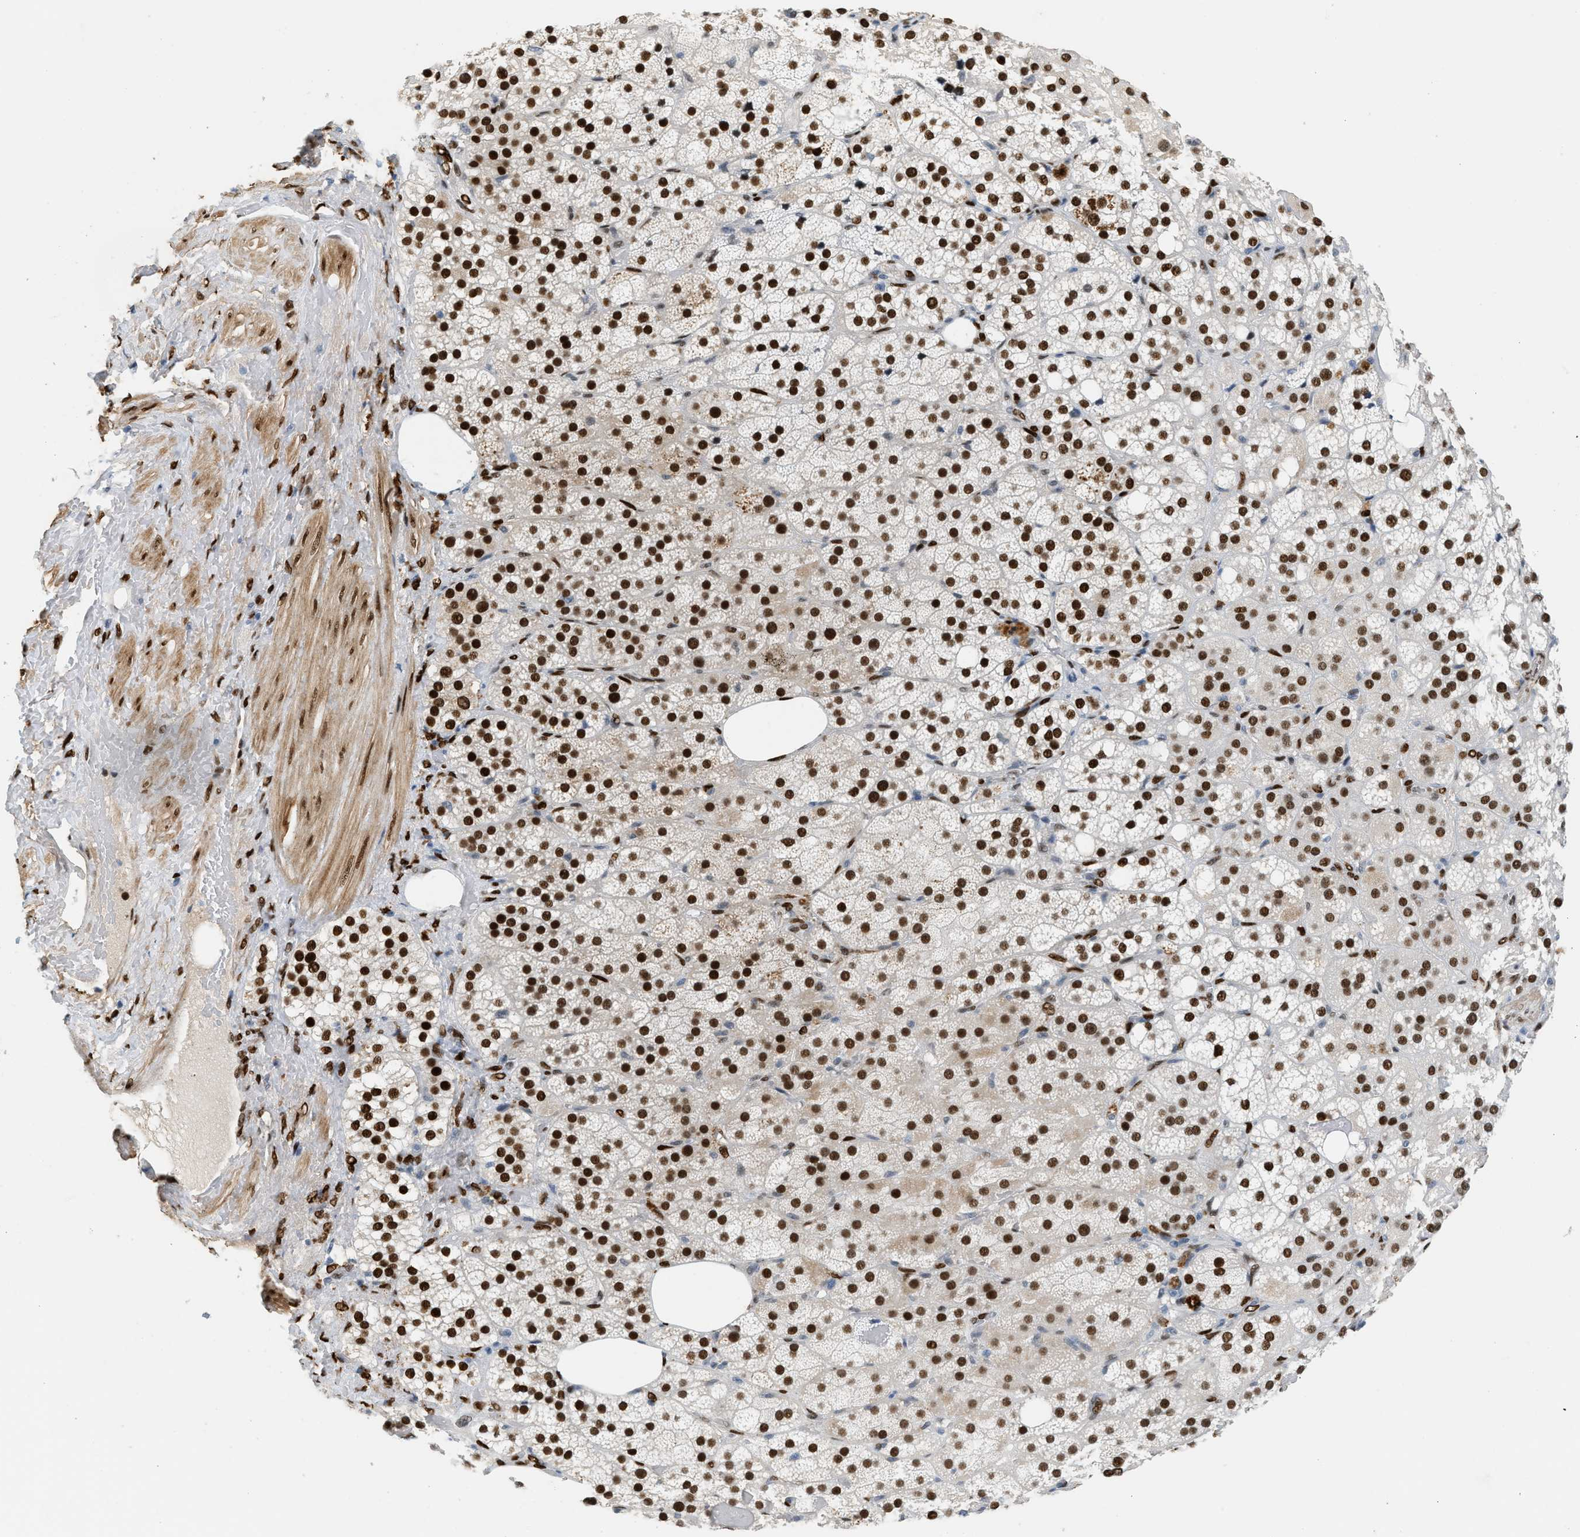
{"staining": {"intensity": "strong", "quantity": ">75%", "location": "cytoplasmic/membranous"}, "tissue": "adrenal gland", "cell_type": "Glandular cells", "image_type": "normal", "snomed": [{"axis": "morphology", "description": "Normal tissue, NOS"}, {"axis": "topography", "description": "Adrenal gland"}], "caption": "Immunohistochemical staining of unremarkable human adrenal gland exhibits >75% levels of strong cytoplasmic/membranous protein expression in about >75% of glandular cells.", "gene": "ZBTB20", "patient": {"sex": "female", "age": 59}}